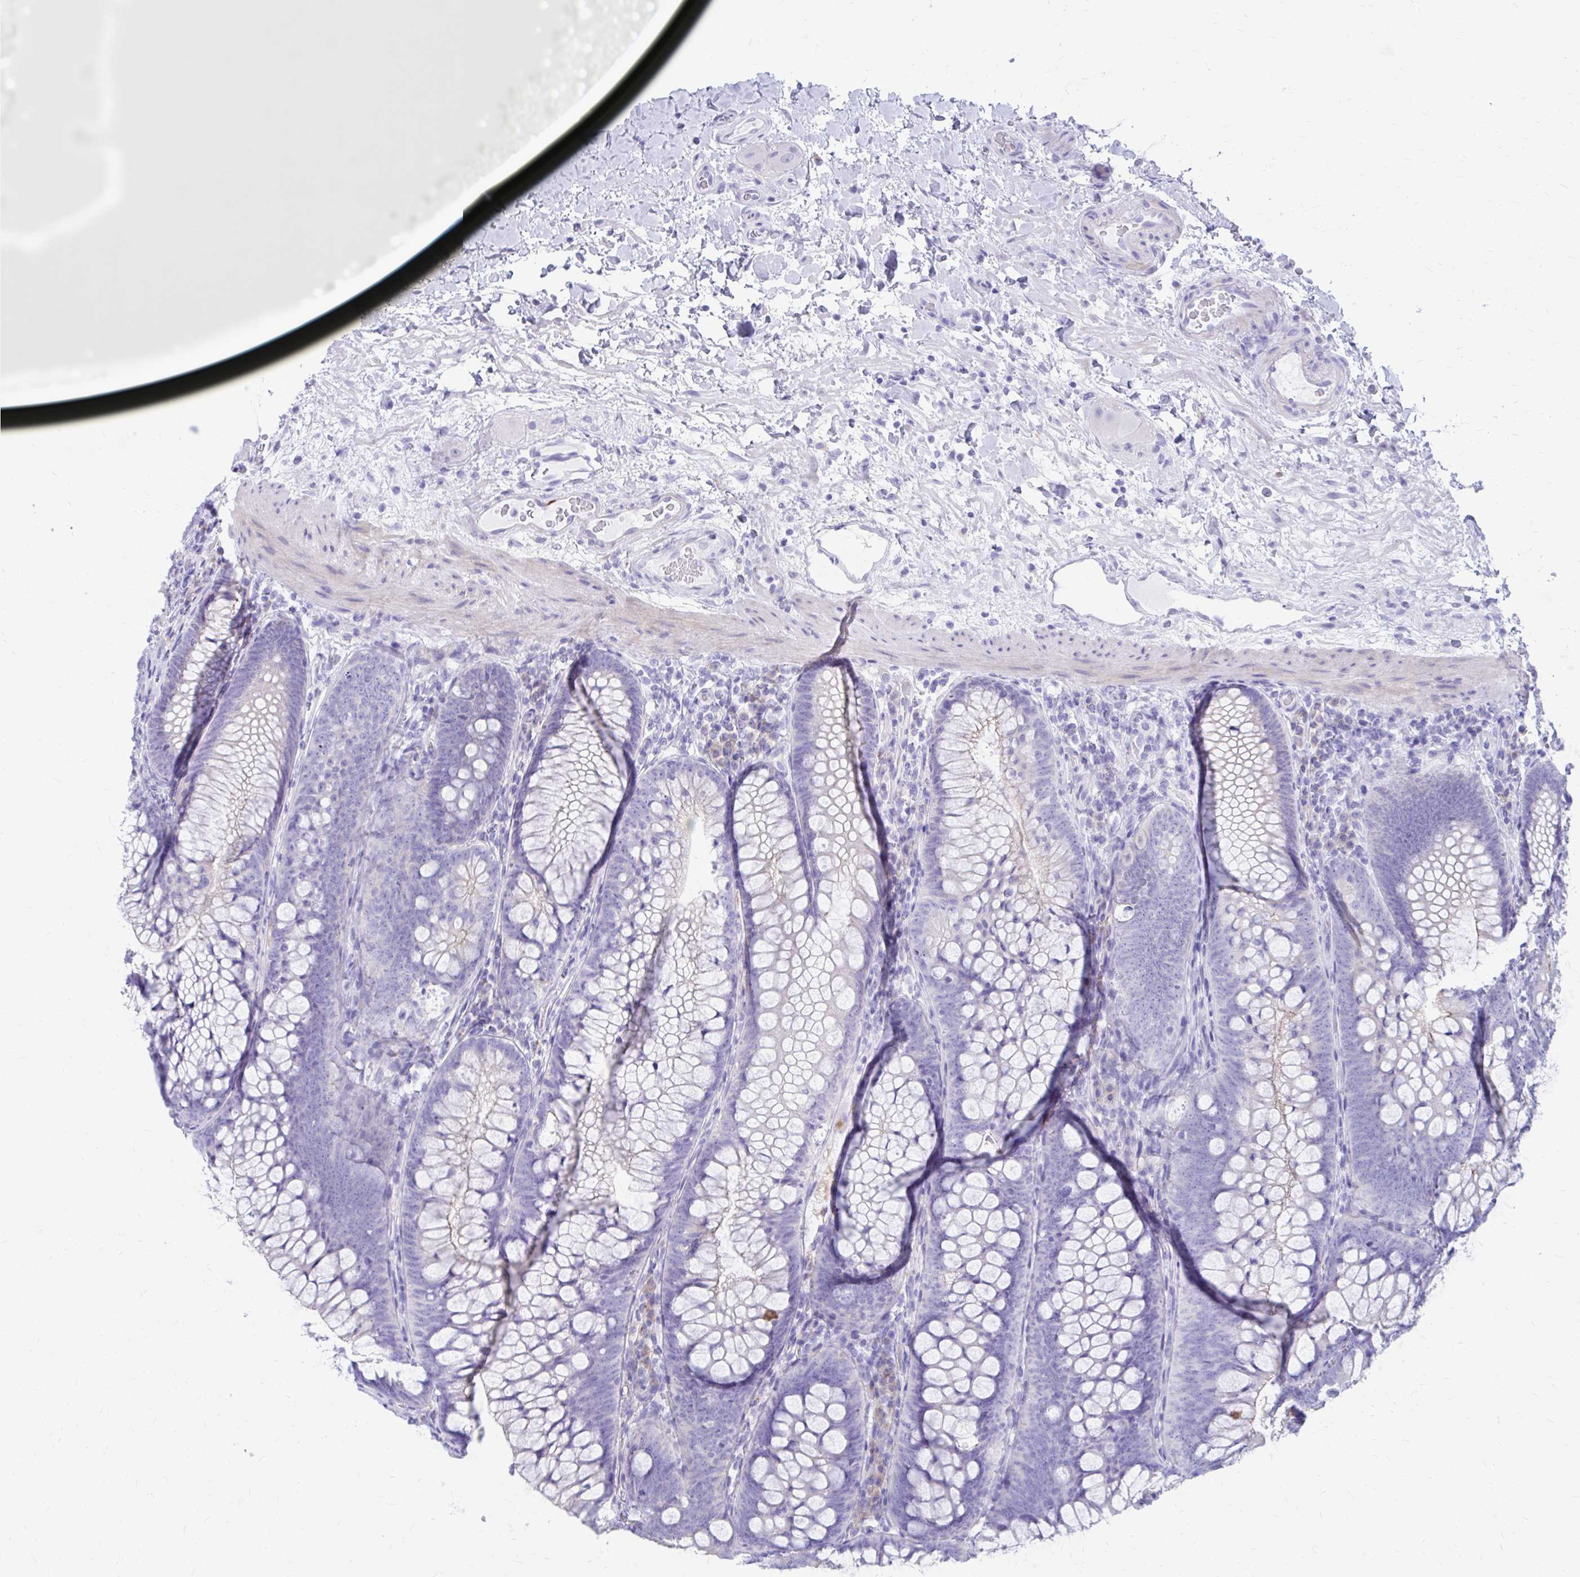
{"staining": {"intensity": "negative", "quantity": "none", "location": "none"}, "tissue": "colon", "cell_type": "Endothelial cells", "image_type": "normal", "snomed": [{"axis": "morphology", "description": "Normal tissue, NOS"}, {"axis": "morphology", "description": "Adenoma, NOS"}, {"axis": "topography", "description": "Soft tissue"}, {"axis": "topography", "description": "Colon"}], "caption": "The micrograph displays no staining of endothelial cells in normal colon.", "gene": "ZNF699", "patient": {"sex": "male", "age": 47}}